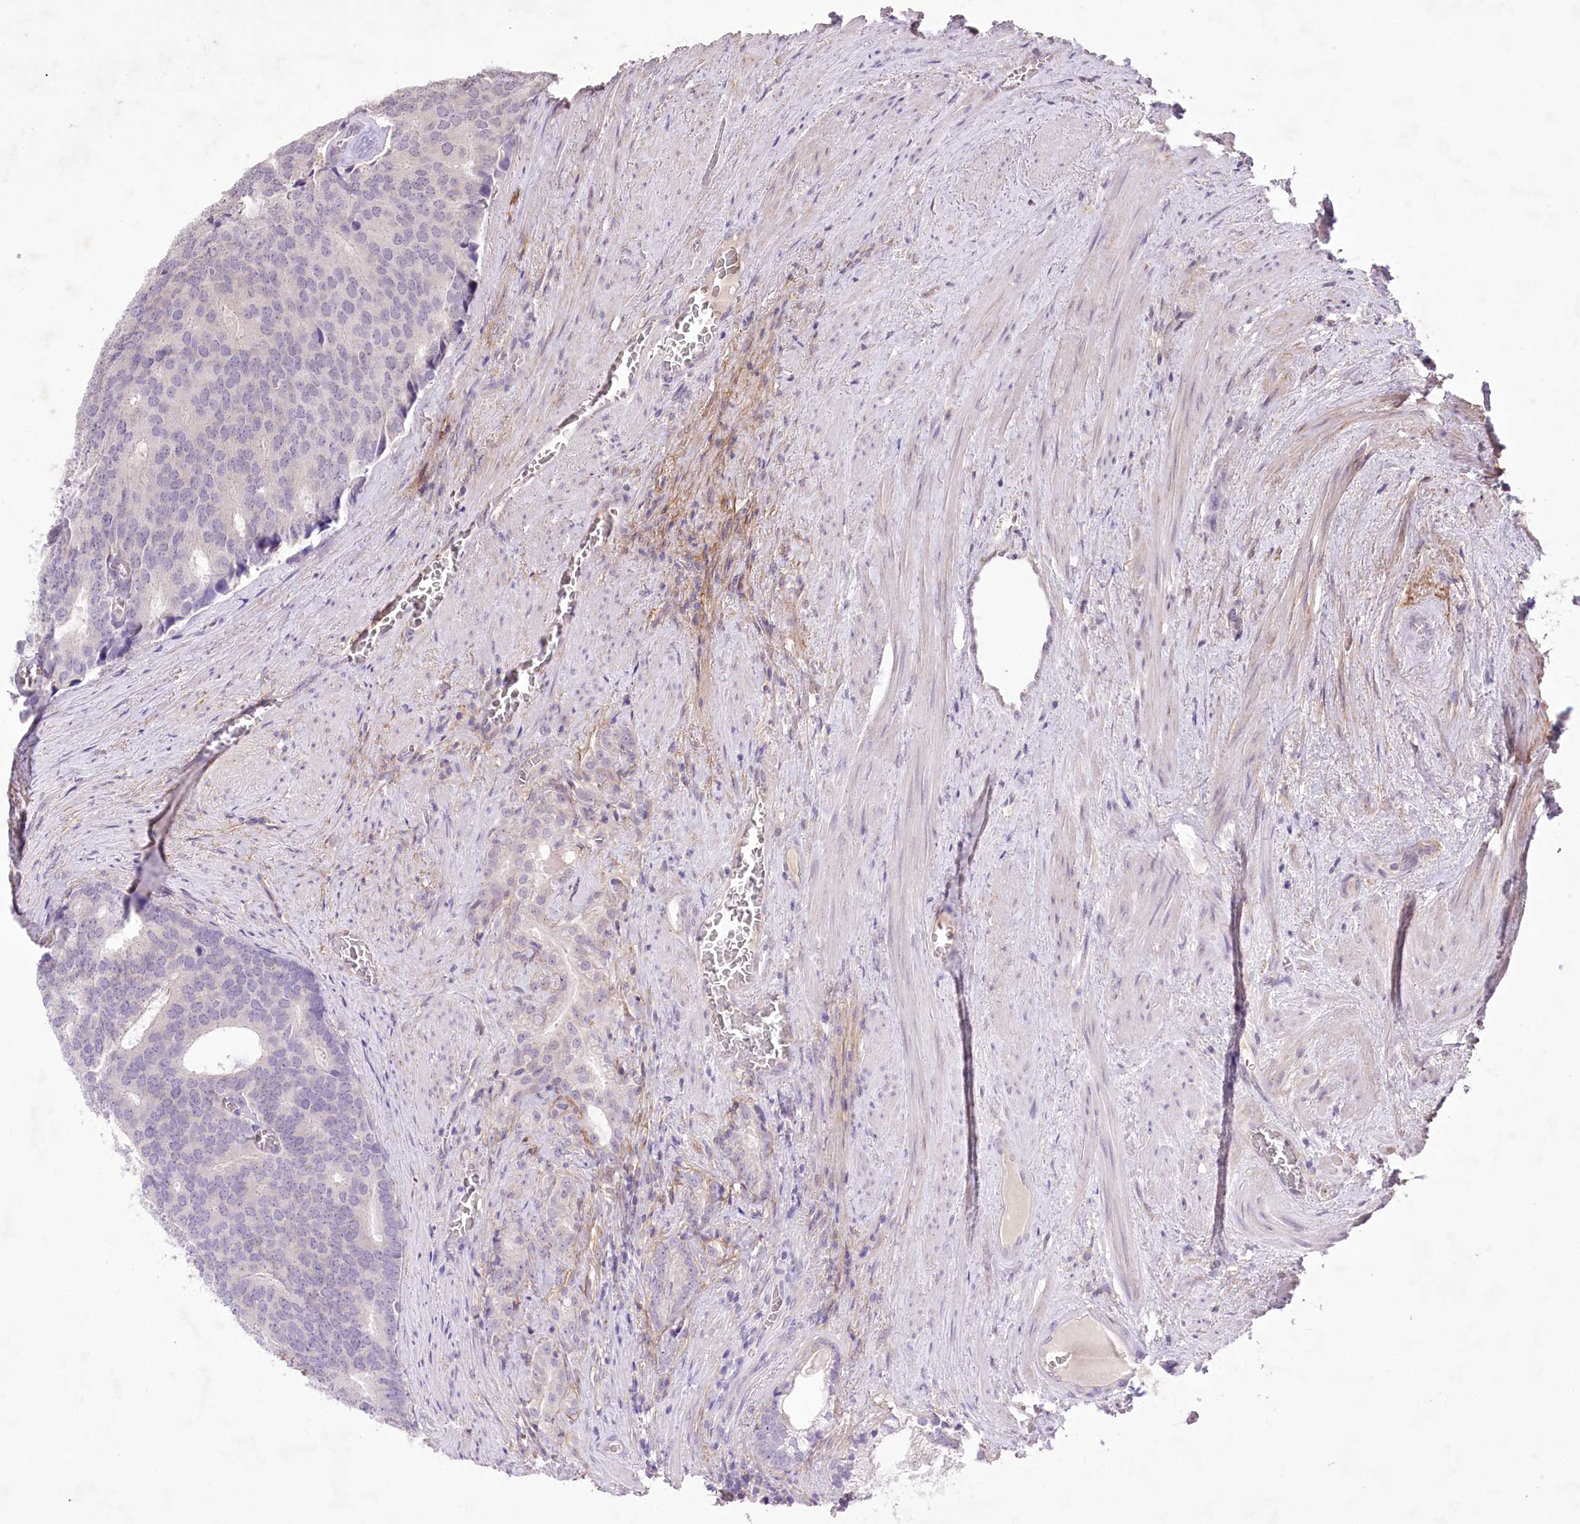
{"staining": {"intensity": "negative", "quantity": "none", "location": "none"}, "tissue": "prostate cancer", "cell_type": "Tumor cells", "image_type": "cancer", "snomed": [{"axis": "morphology", "description": "Adenocarcinoma, Low grade"}, {"axis": "topography", "description": "Prostate"}], "caption": "Prostate cancer (low-grade adenocarcinoma) stained for a protein using immunohistochemistry demonstrates no positivity tumor cells.", "gene": "ENPP1", "patient": {"sex": "male", "age": 71}}